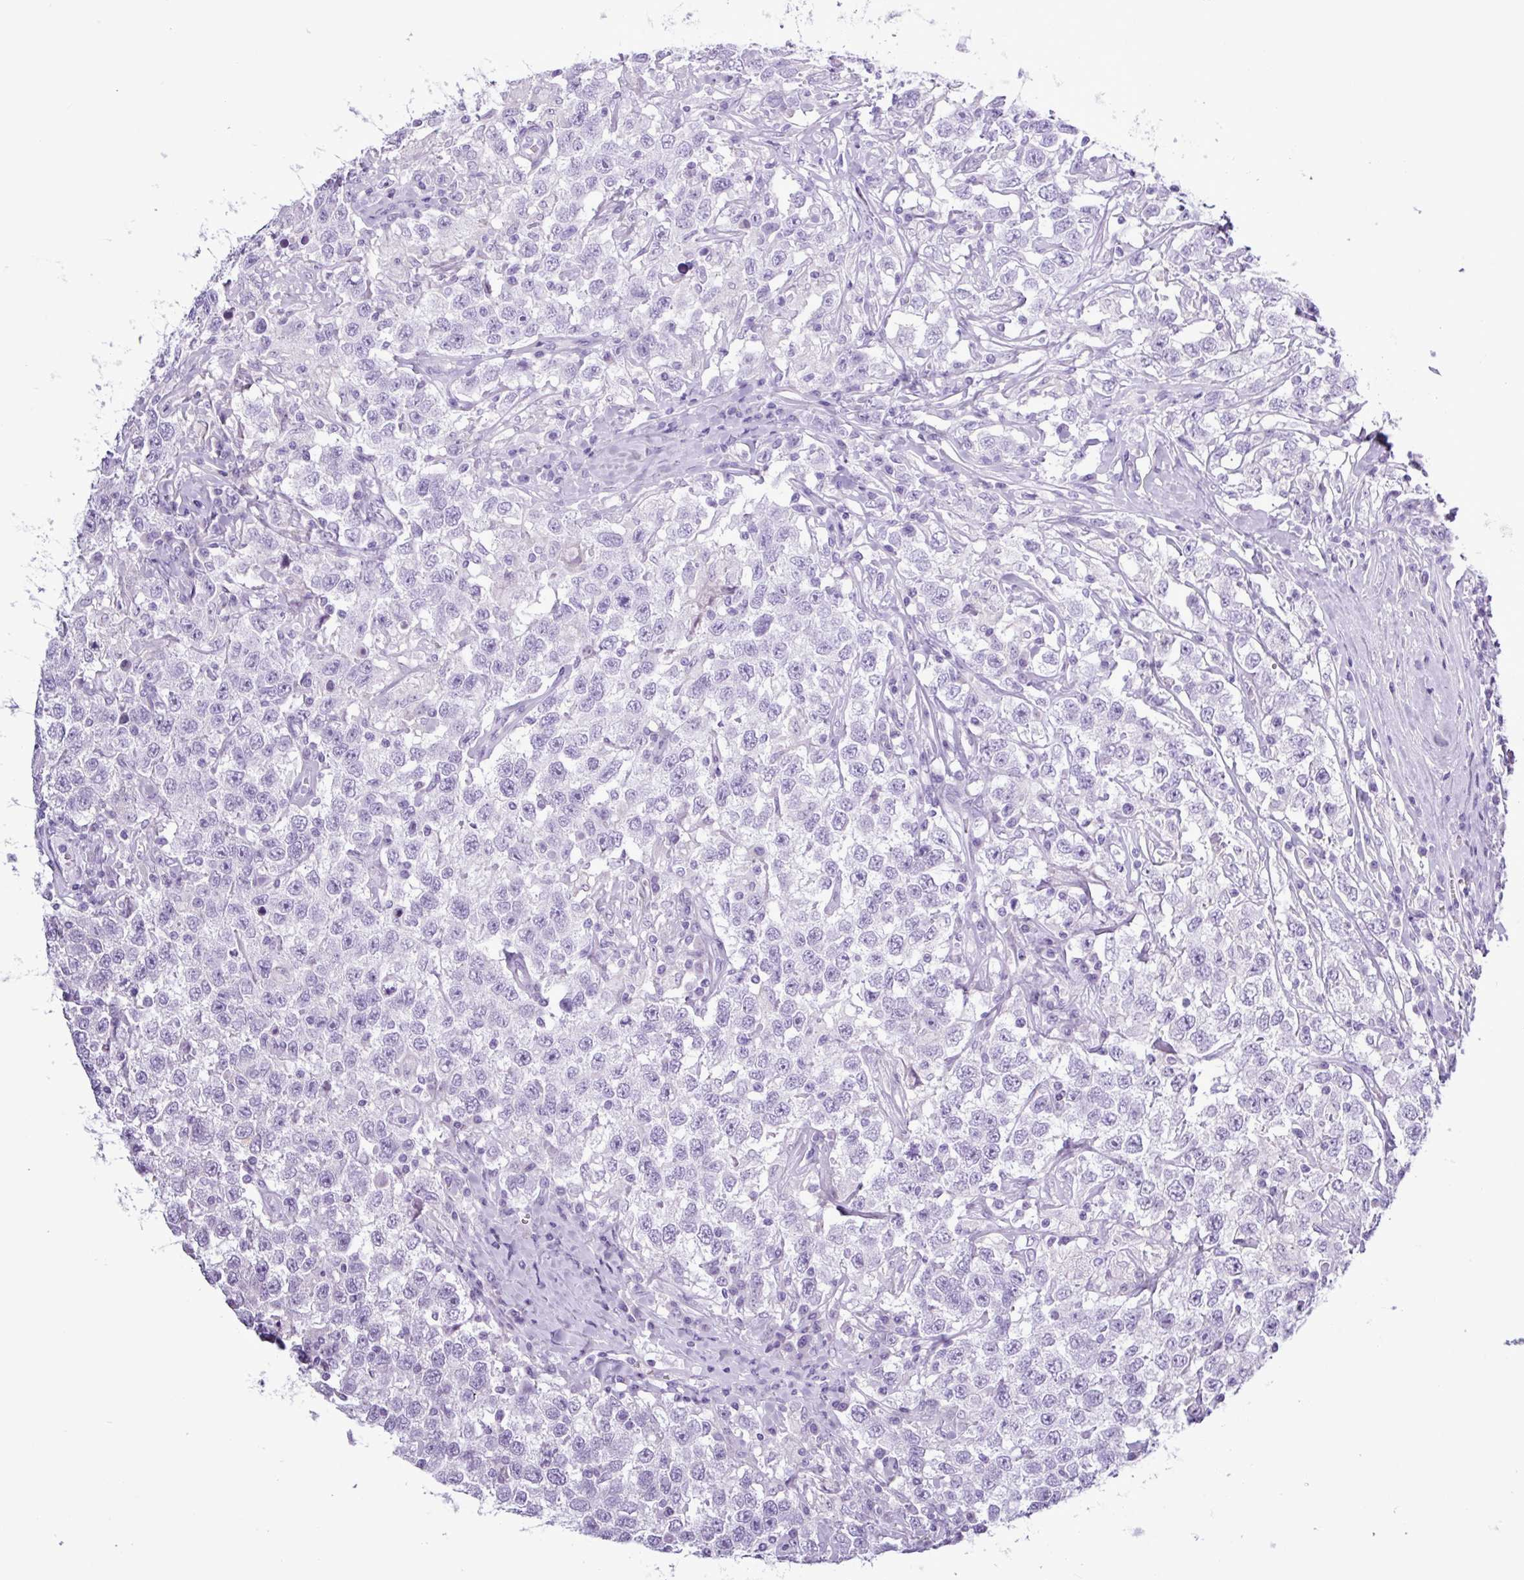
{"staining": {"intensity": "negative", "quantity": "none", "location": "none"}, "tissue": "testis cancer", "cell_type": "Tumor cells", "image_type": "cancer", "snomed": [{"axis": "morphology", "description": "Seminoma, NOS"}, {"axis": "topography", "description": "Testis"}], "caption": "Immunohistochemistry (IHC) image of neoplastic tissue: human seminoma (testis) stained with DAB (3,3'-diaminobenzidine) shows no significant protein staining in tumor cells.", "gene": "ALDH3A1", "patient": {"sex": "male", "age": 41}}